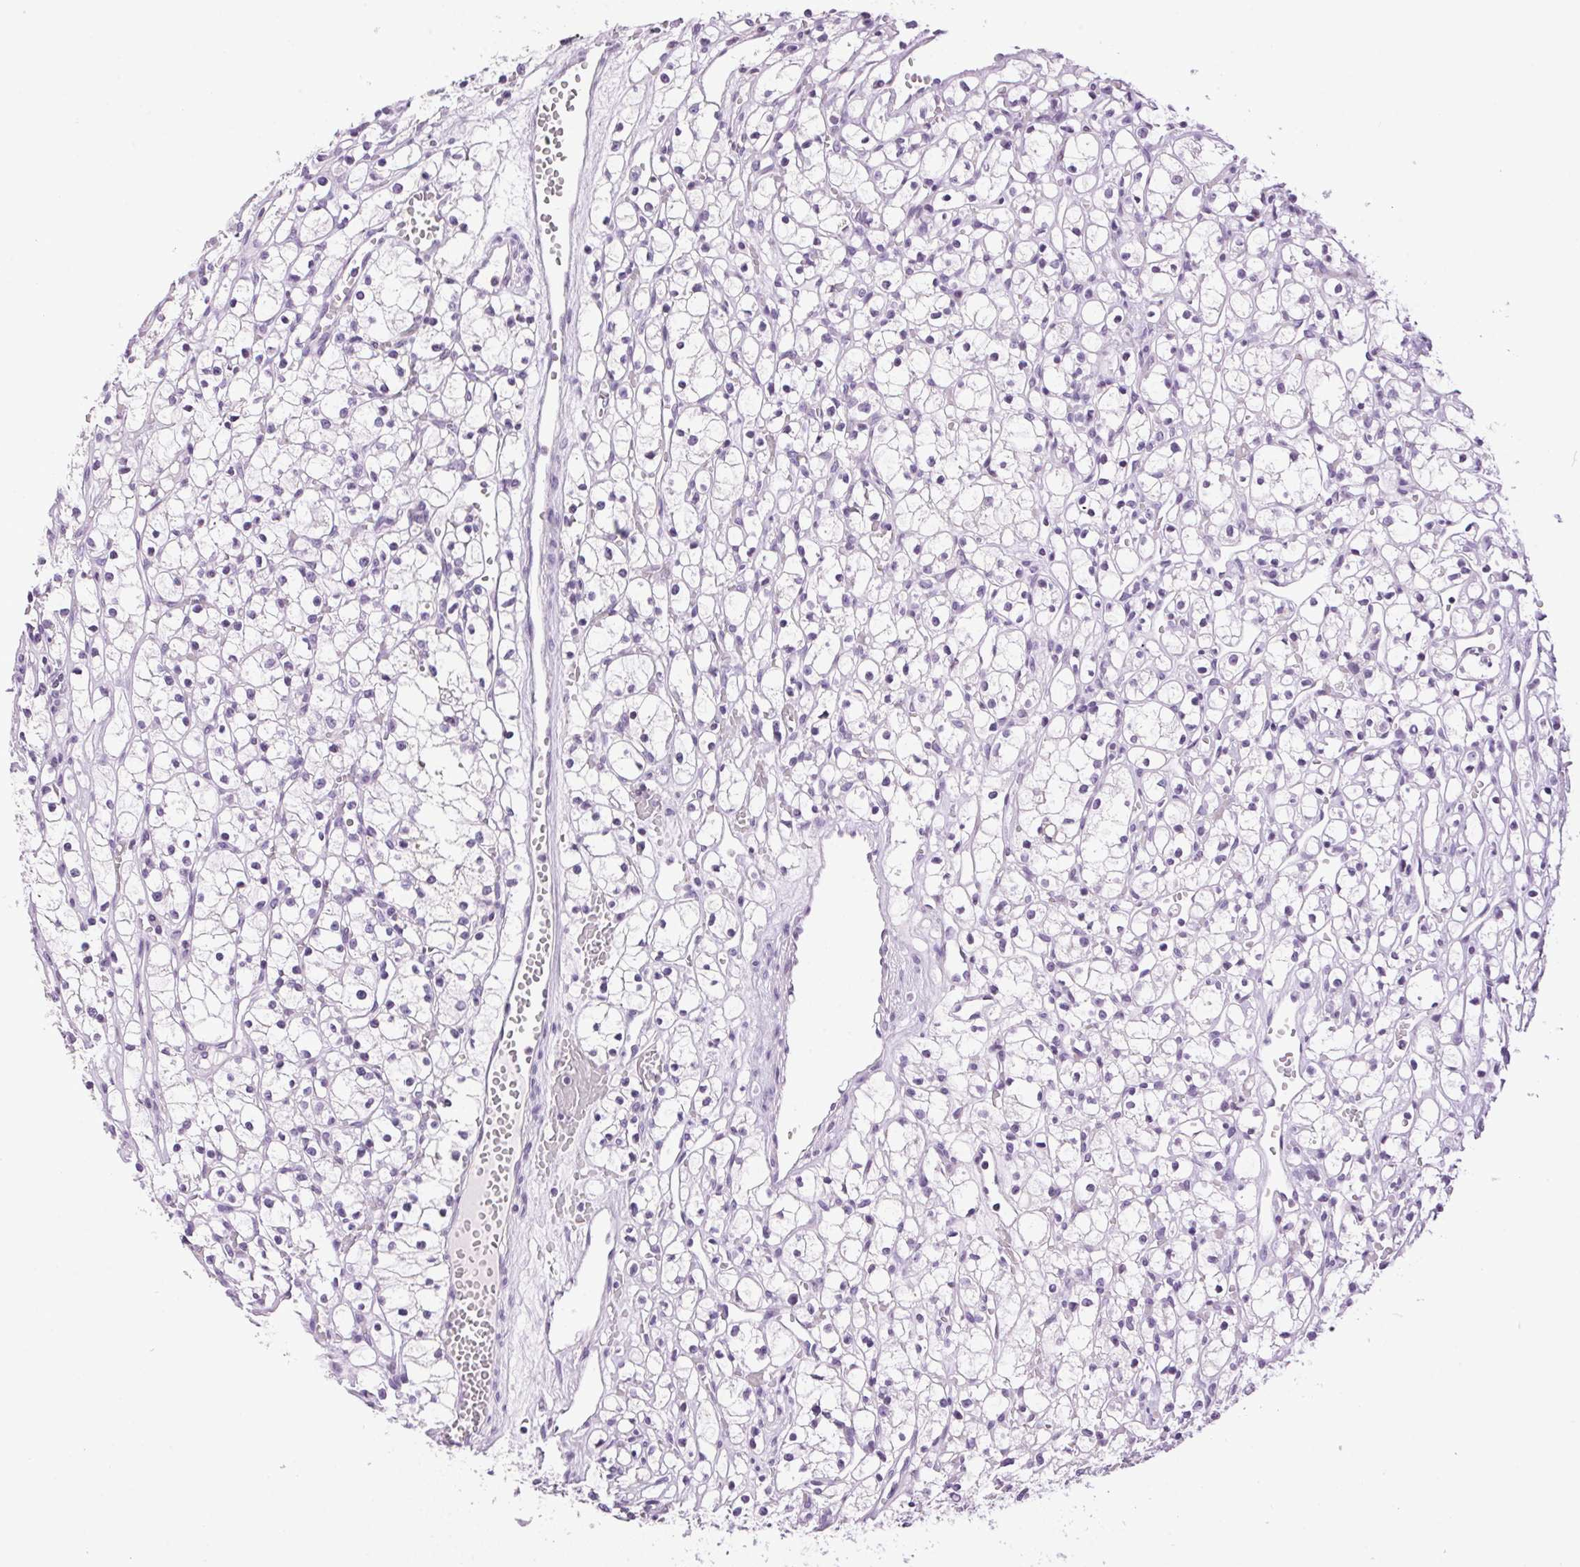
{"staining": {"intensity": "negative", "quantity": "none", "location": "none"}, "tissue": "renal cancer", "cell_type": "Tumor cells", "image_type": "cancer", "snomed": [{"axis": "morphology", "description": "Adenocarcinoma, NOS"}, {"axis": "topography", "description": "Kidney"}], "caption": "DAB (3,3'-diaminobenzidine) immunohistochemical staining of renal cancer reveals no significant staining in tumor cells.", "gene": "TMEM88B", "patient": {"sex": "female", "age": 59}}